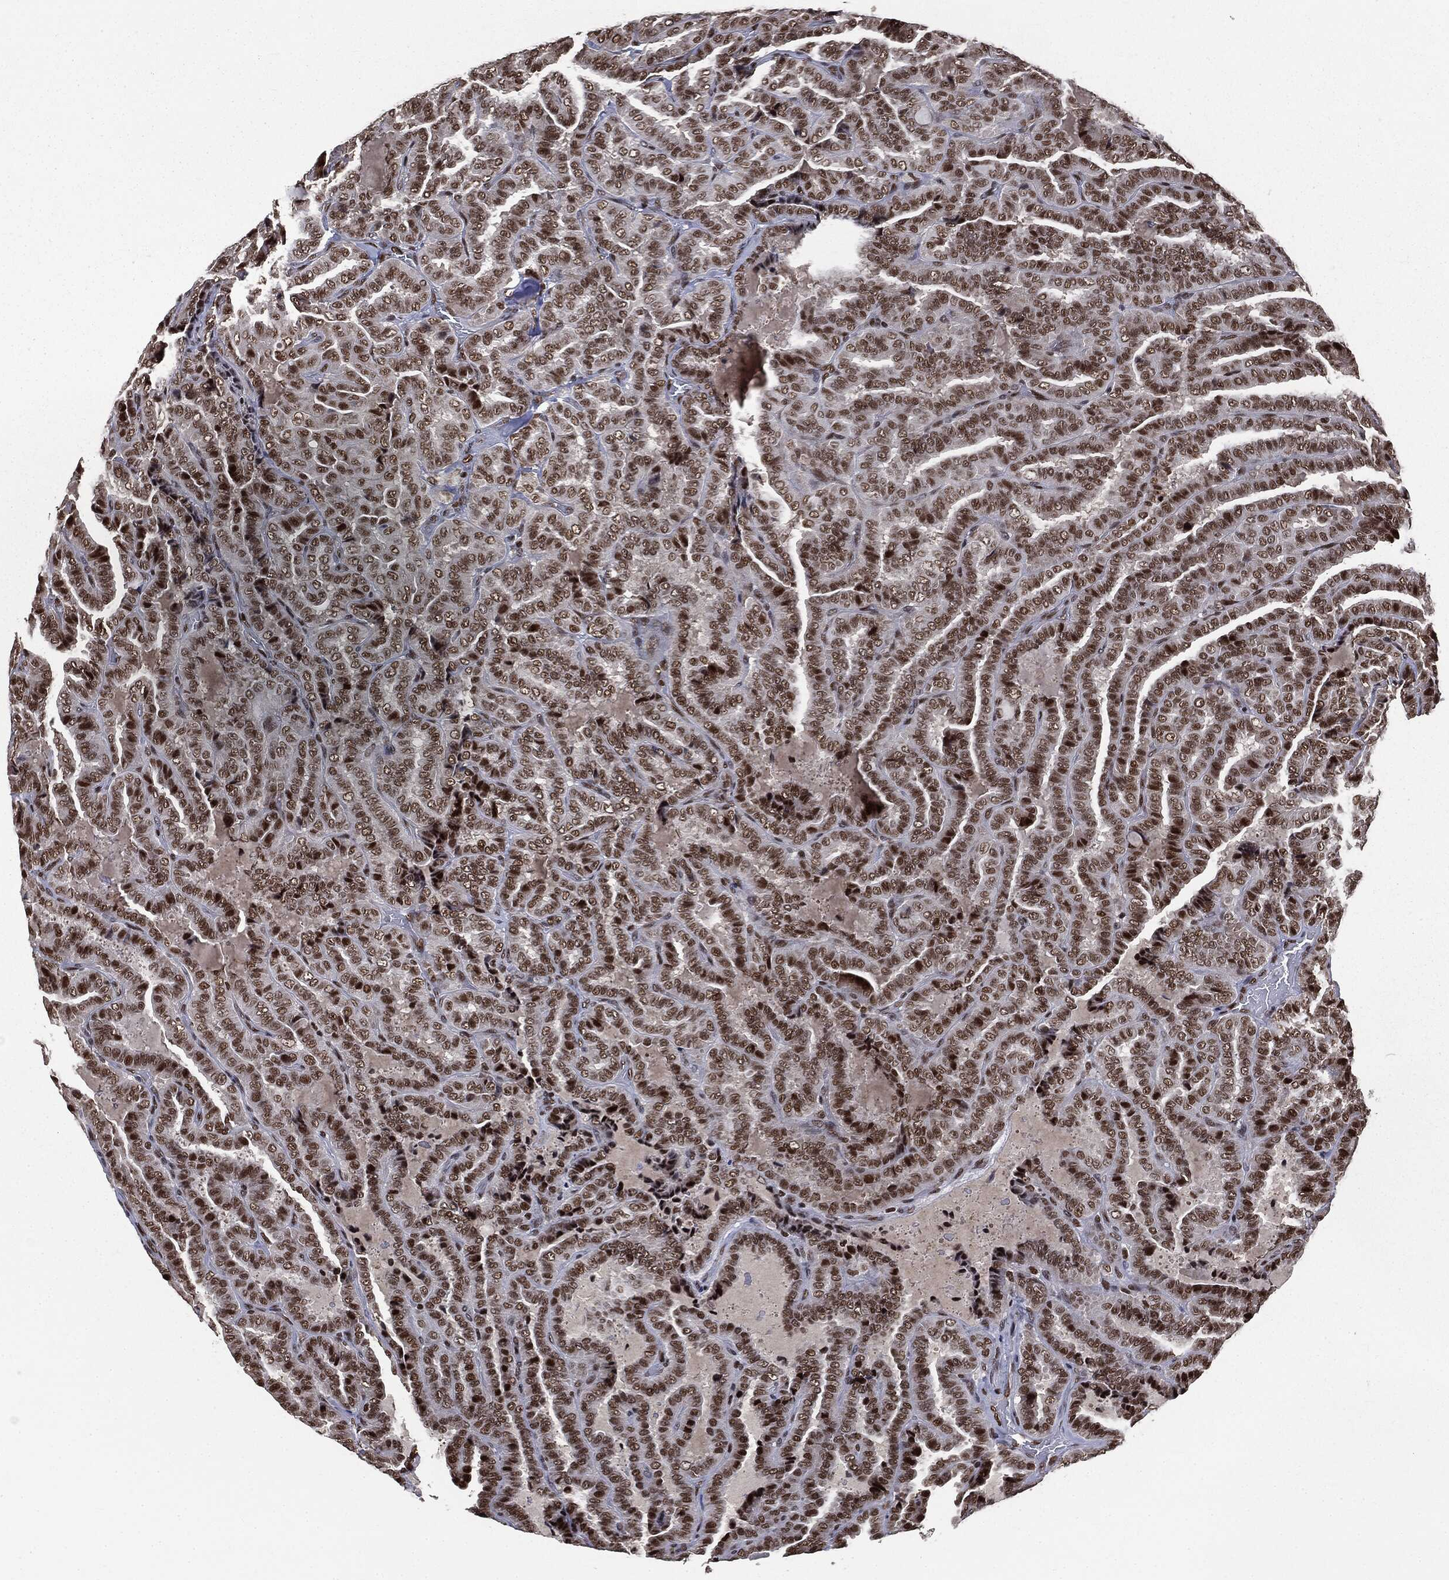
{"staining": {"intensity": "strong", "quantity": ">75%", "location": "nuclear"}, "tissue": "thyroid cancer", "cell_type": "Tumor cells", "image_type": "cancer", "snomed": [{"axis": "morphology", "description": "Papillary adenocarcinoma, NOS"}, {"axis": "topography", "description": "Thyroid gland"}], "caption": "Immunohistochemistry (IHC) staining of thyroid papillary adenocarcinoma, which reveals high levels of strong nuclear expression in about >75% of tumor cells indicating strong nuclear protein expression. The staining was performed using DAB (brown) for protein detection and nuclei were counterstained in hematoxylin (blue).", "gene": "DPH2", "patient": {"sex": "female", "age": 39}}